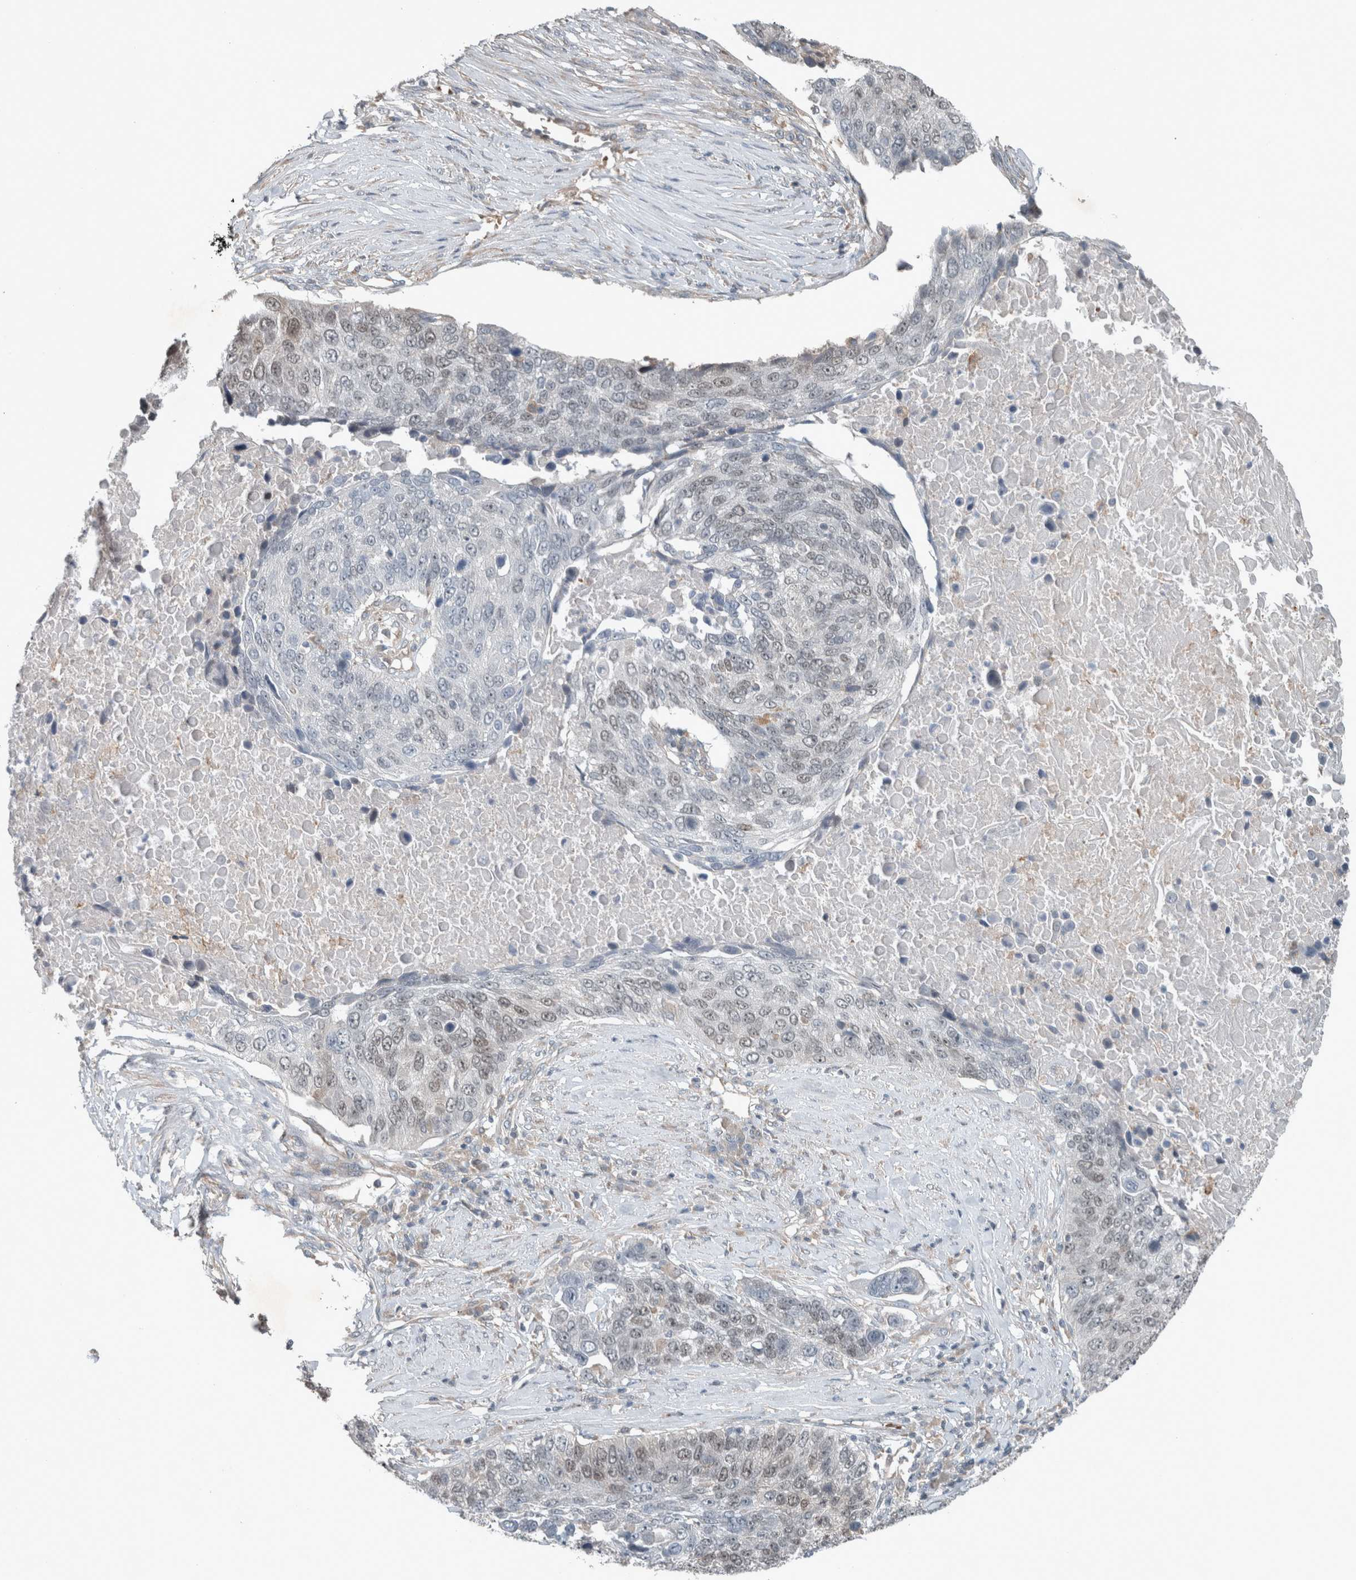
{"staining": {"intensity": "weak", "quantity": "<25%", "location": "nuclear"}, "tissue": "lung cancer", "cell_type": "Tumor cells", "image_type": "cancer", "snomed": [{"axis": "morphology", "description": "Squamous cell carcinoma, NOS"}, {"axis": "topography", "description": "Lung"}], "caption": "Immunohistochemistry (IHC) of lung squamous cell carcinoma demonstrates no expression in tumor cells. (DAB IHC, high magnification).", "gene": "JADE2", "patient": {"sex": "male", "age": 66}}